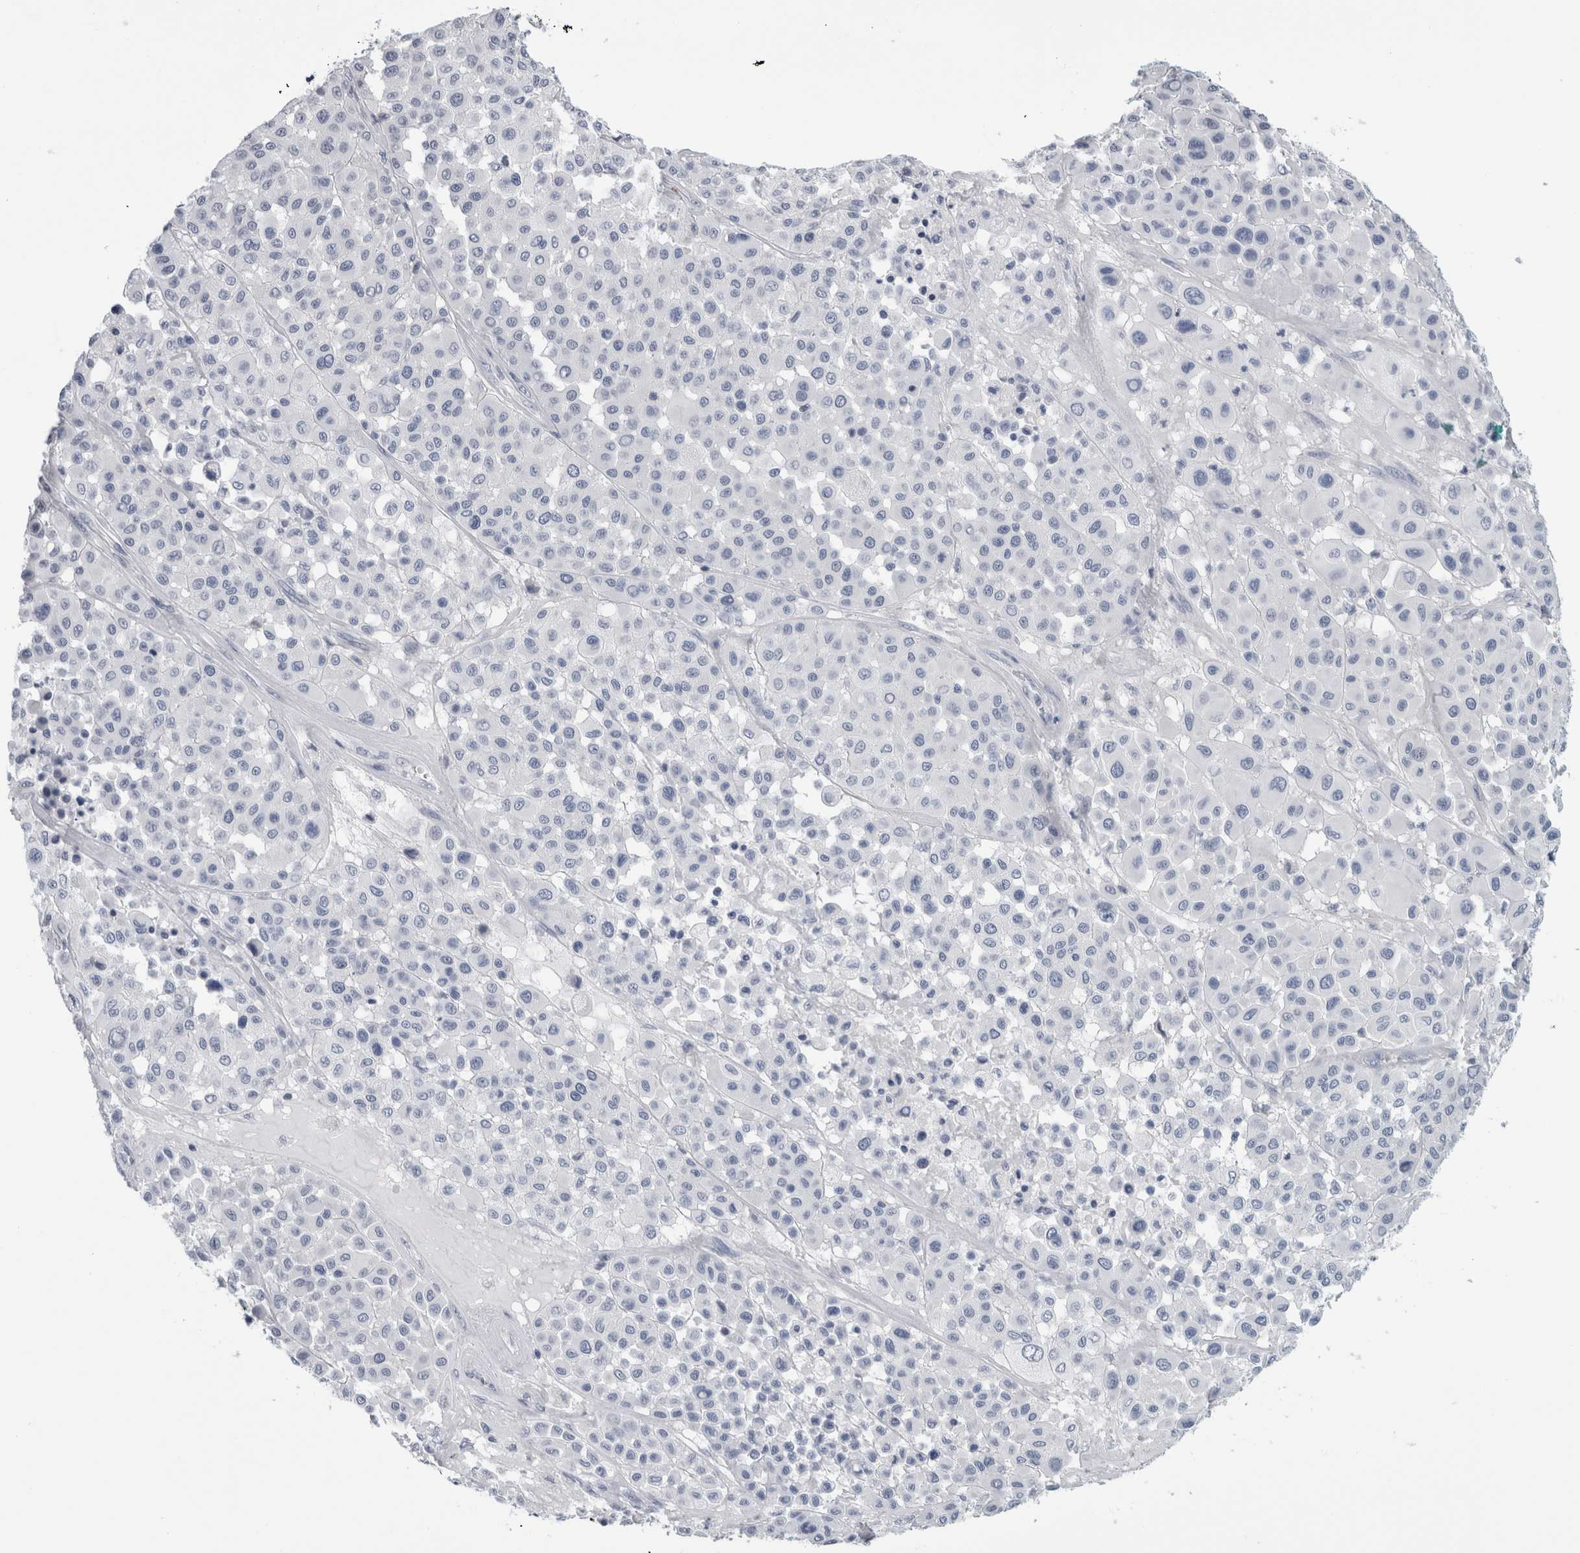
{"staining": {"intensity": "negative", "quantity": "none", "location": "none"}, "tissue": "melanoma", "cell_type": "Tumor cells", "image_type": "cancer", "snomed": [{"axis": "morphology", "description": "Malignant melanoma, Metastatic site"}, {"axis": "topography", "description": "Soft tissue"}], "caption": "IHC of malignant melanoma (metastatic site) displays no positivity in tumor cells.", "gene": "ANKFY1", "patient": {"sex": "male", "age": 41}}